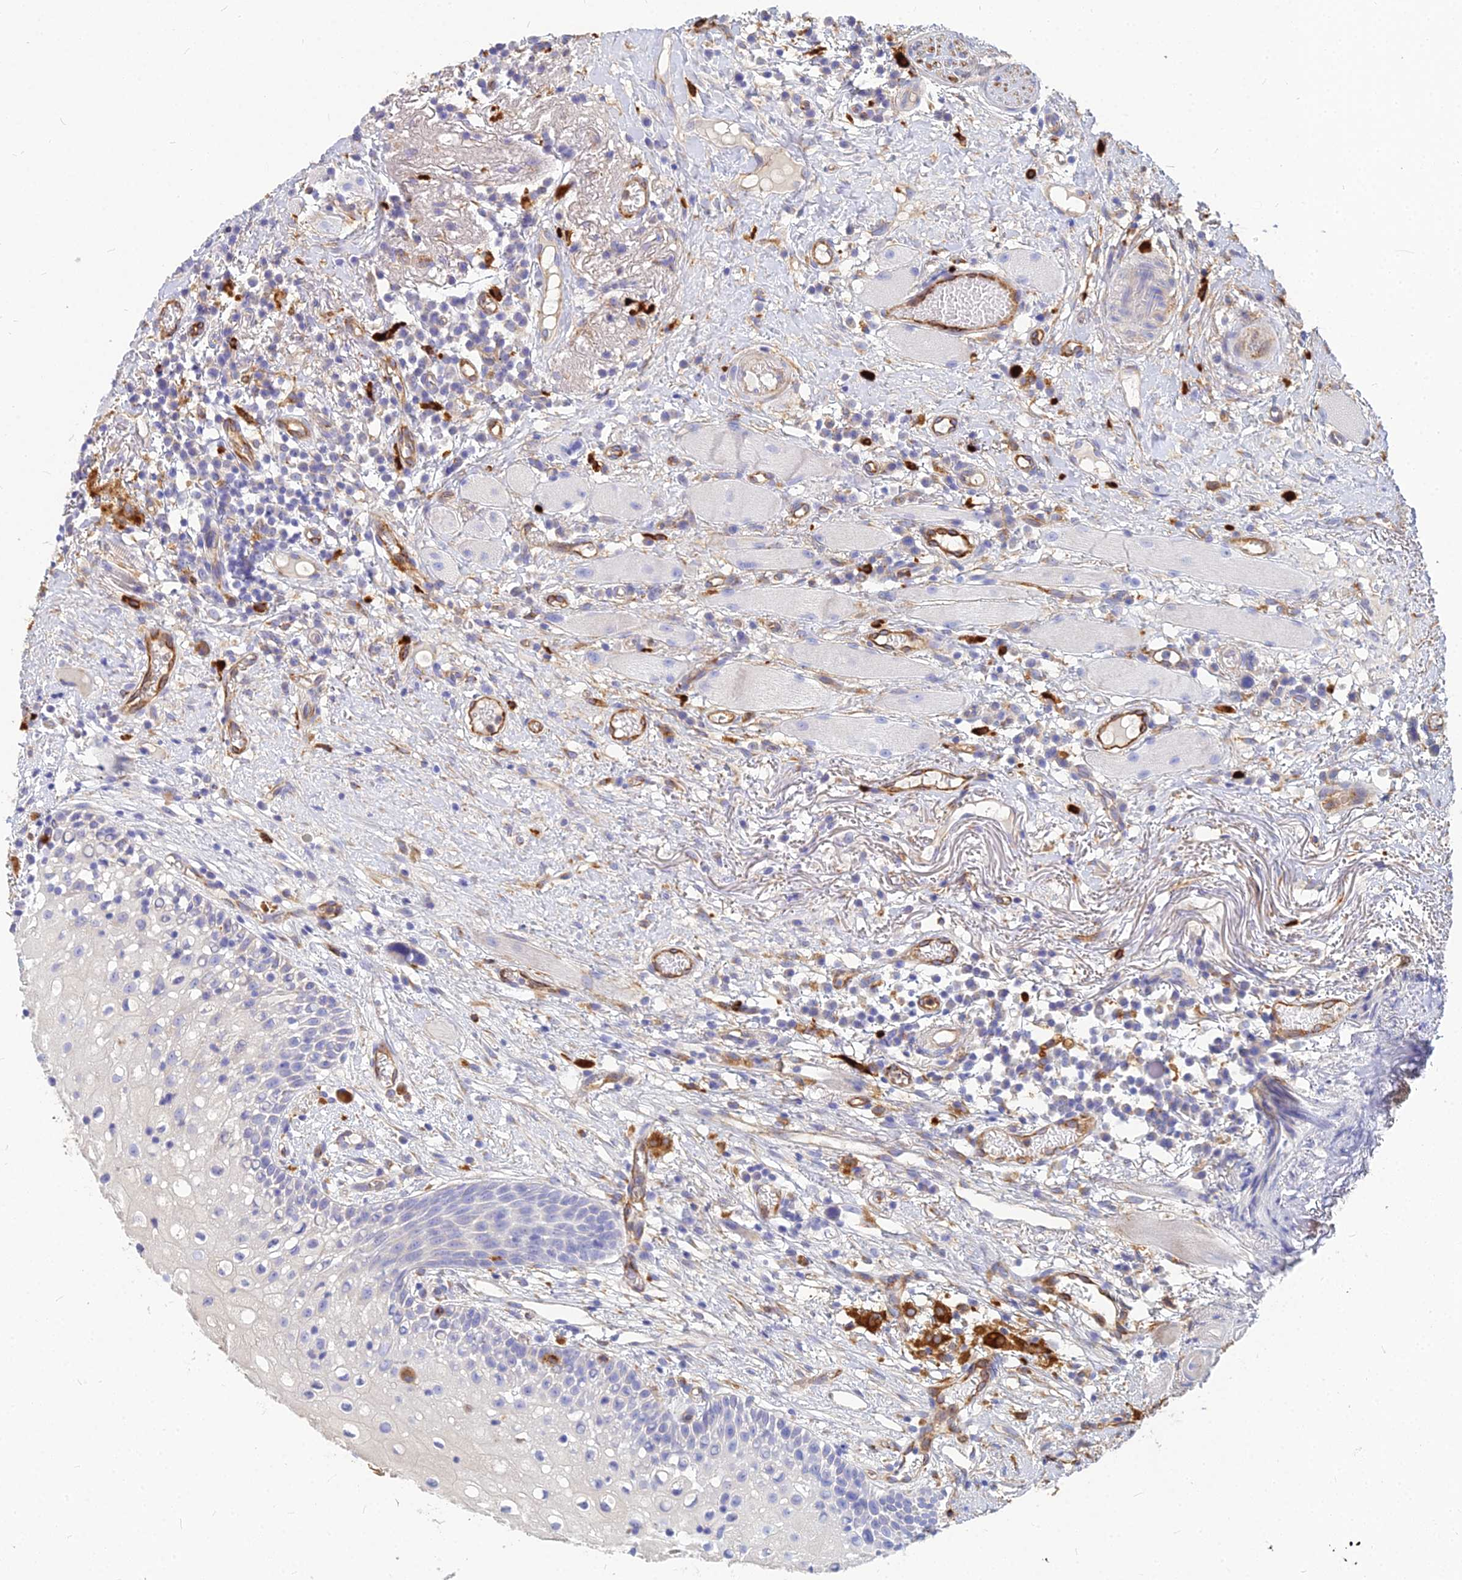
{"staining": {"intensity": "negative", "quantity": "none", "location": "none"}, "tissue": "oral mucosa", "cell_type": "Squamous epithelial cells", "image_type": "normal", "snomed": [{"axis": "morphology", "description": "Normal tissue, NOS"}, {"axis": "topography", "description": "Oral tissue"}], "caption": "This is an immunohistochemistry micrograph of normal oral mucosa. There is no staining in squamous epithelial cells.", "gene": "VAT1", "patient": {"sex": "female", "age": 69}}